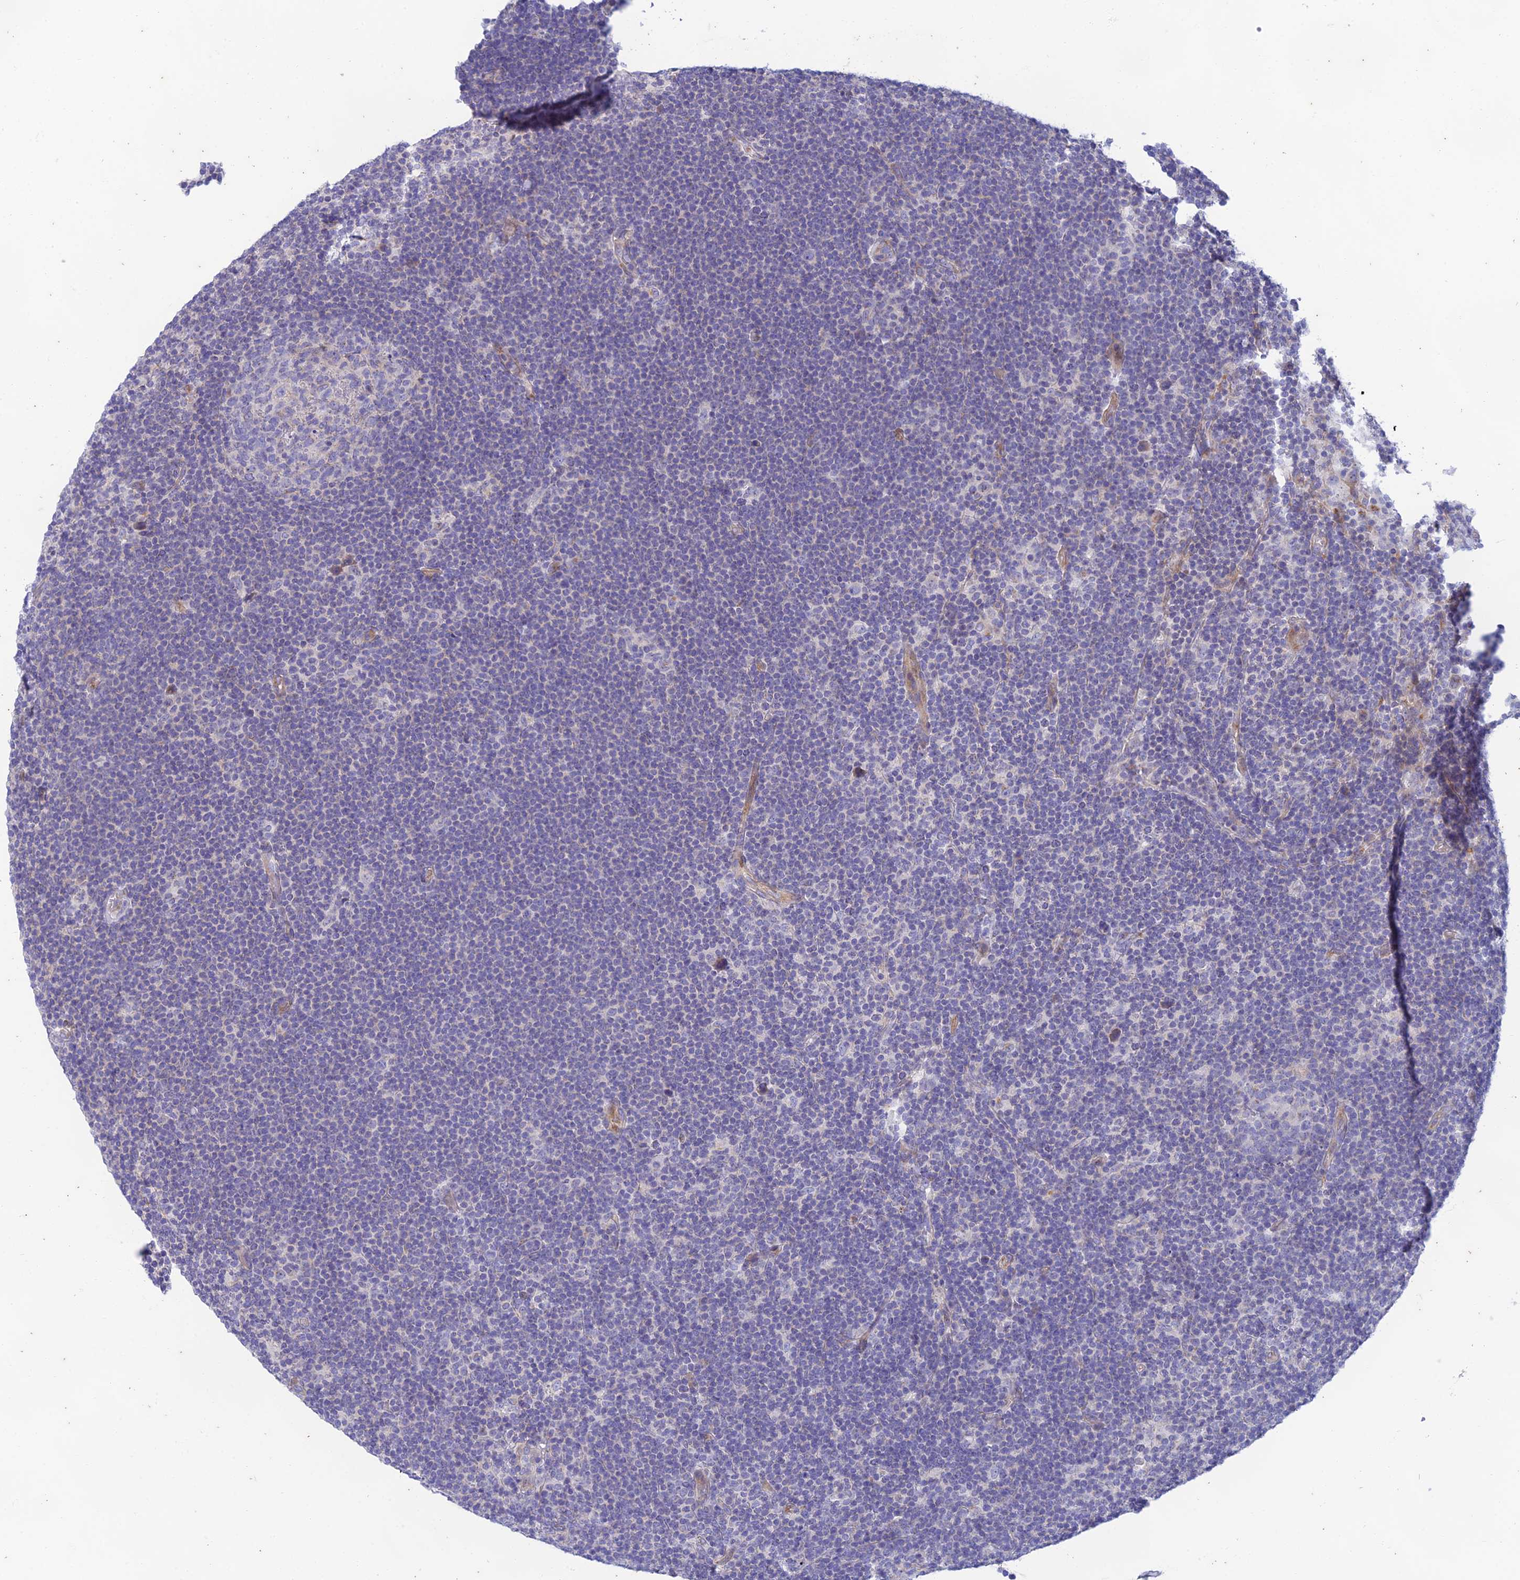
{"staining": {"intensity": "negative", "quantity": "none", "location": "none"}, "tissue": "lymphoma", "cell_type": "Tumor cells", "image_type": "cancer", "snomed": [{"axis": "morphology", "description": "Hodgkin's disease, NOS"}, {"axis": "topography", "description": "Lymph node"}], "caption": "The IHC histopathology image has no significant positivity in tumor cells of Hodgkin's disease tissue.", "gene": "PTCD2", "patient": {"sex": "female", "age": 57}}